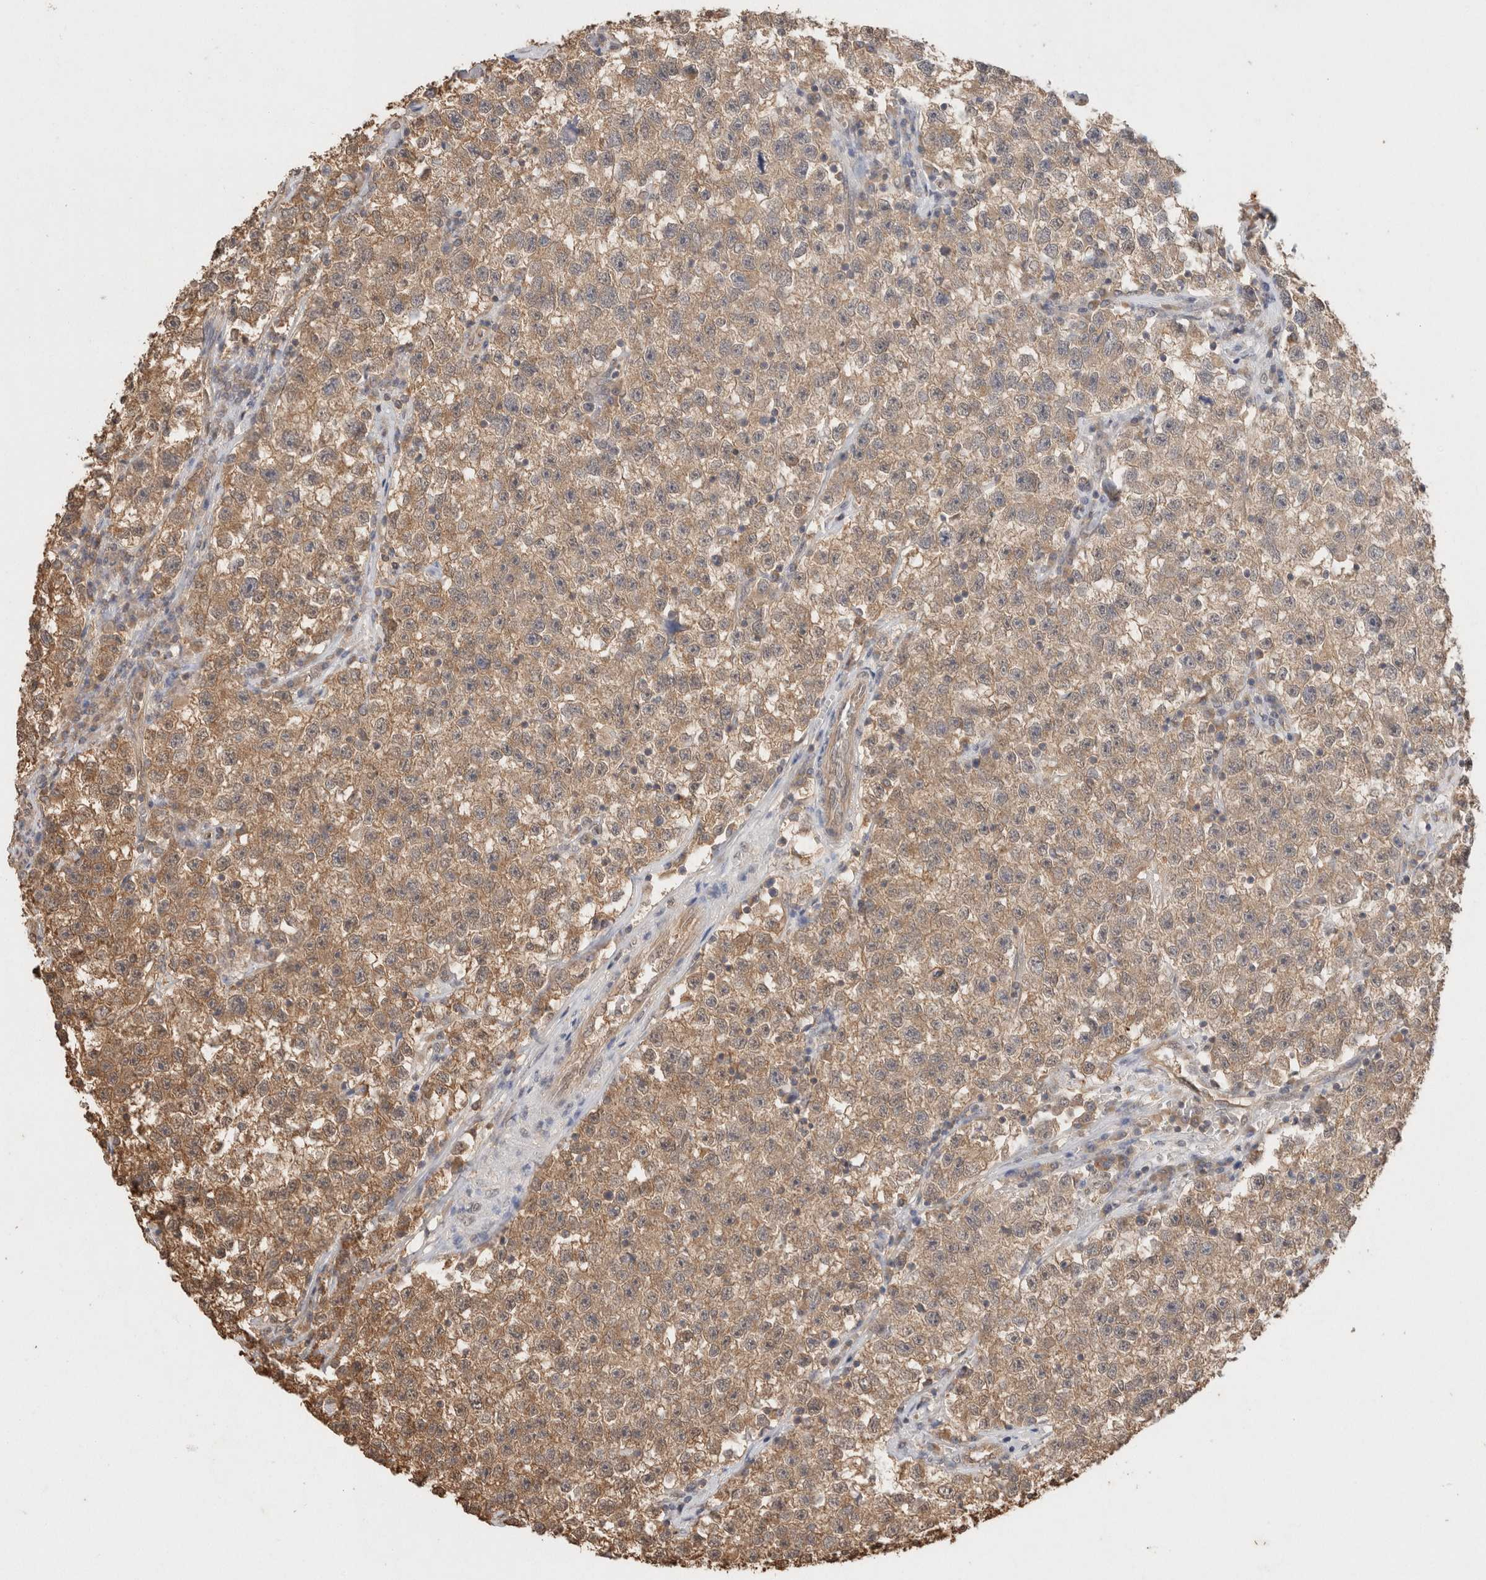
{"staining": {"intensity": "weak", "quantity": ">75%", "location": "cytoplasmic/membranous"}, "tissue": "testis cancer", "cell_type": "Tumor cells", "image_type": "cancer", "snomed": [{"axis": "morphology", "description": "Seminoma, NOS"}, {"axis": "topography", "description": "Testis"}], "caption": "Immunohistochemistry (DAB (3,3'-diaminobenzidine)) staining of seminoma (testis) demonstrates weak cytoplasmic/membranous protein positivity in approximately >75% of tumor cells. (DAB (3,3'-diaminobenzidine) = brown stain, brightfield microscopy at high magnification).", "gene": "YWHAH", "patient": {"sex": "male", "age": 22}}